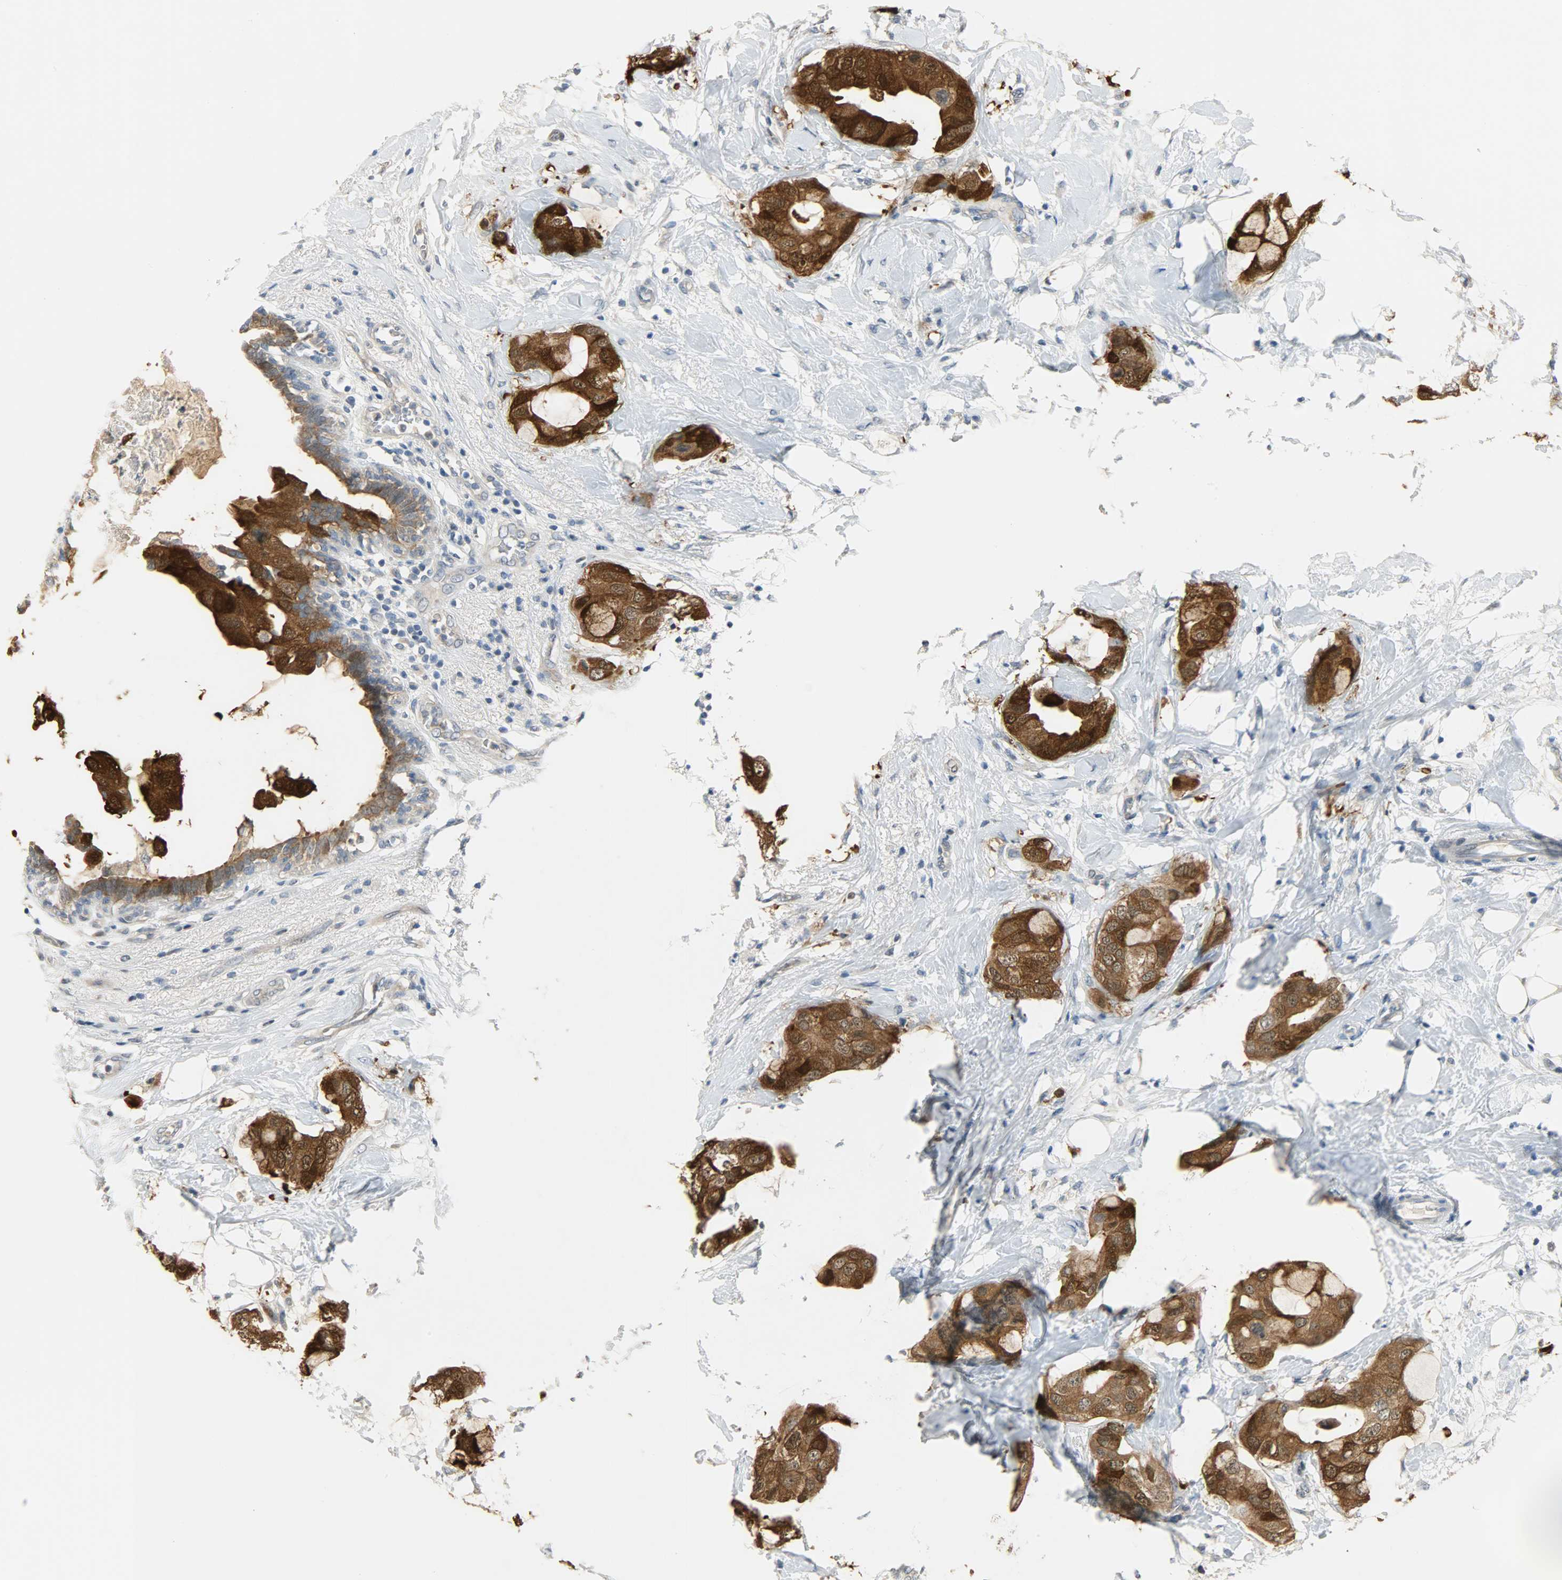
{"staining": {"intensity": "strong", "quantity": ">75%", "location": "cytoplasmic/membranous"}, "tissue": "breast cancer", "cell_type": "Tumor cells", "image_type": "cancer", "snomed": [{"axis": "morphology", "description": "Duct carcinoma"}, {"axis": "topography", "description": "Breast"}], "caption": "A photomicrograph of breast cancer stained for a protein shows strong cytoplasmic/membranous brown staining in tumor cells.", "gene": "EIF4EBP1", "patient": {"sex": "female", "age": 40}}